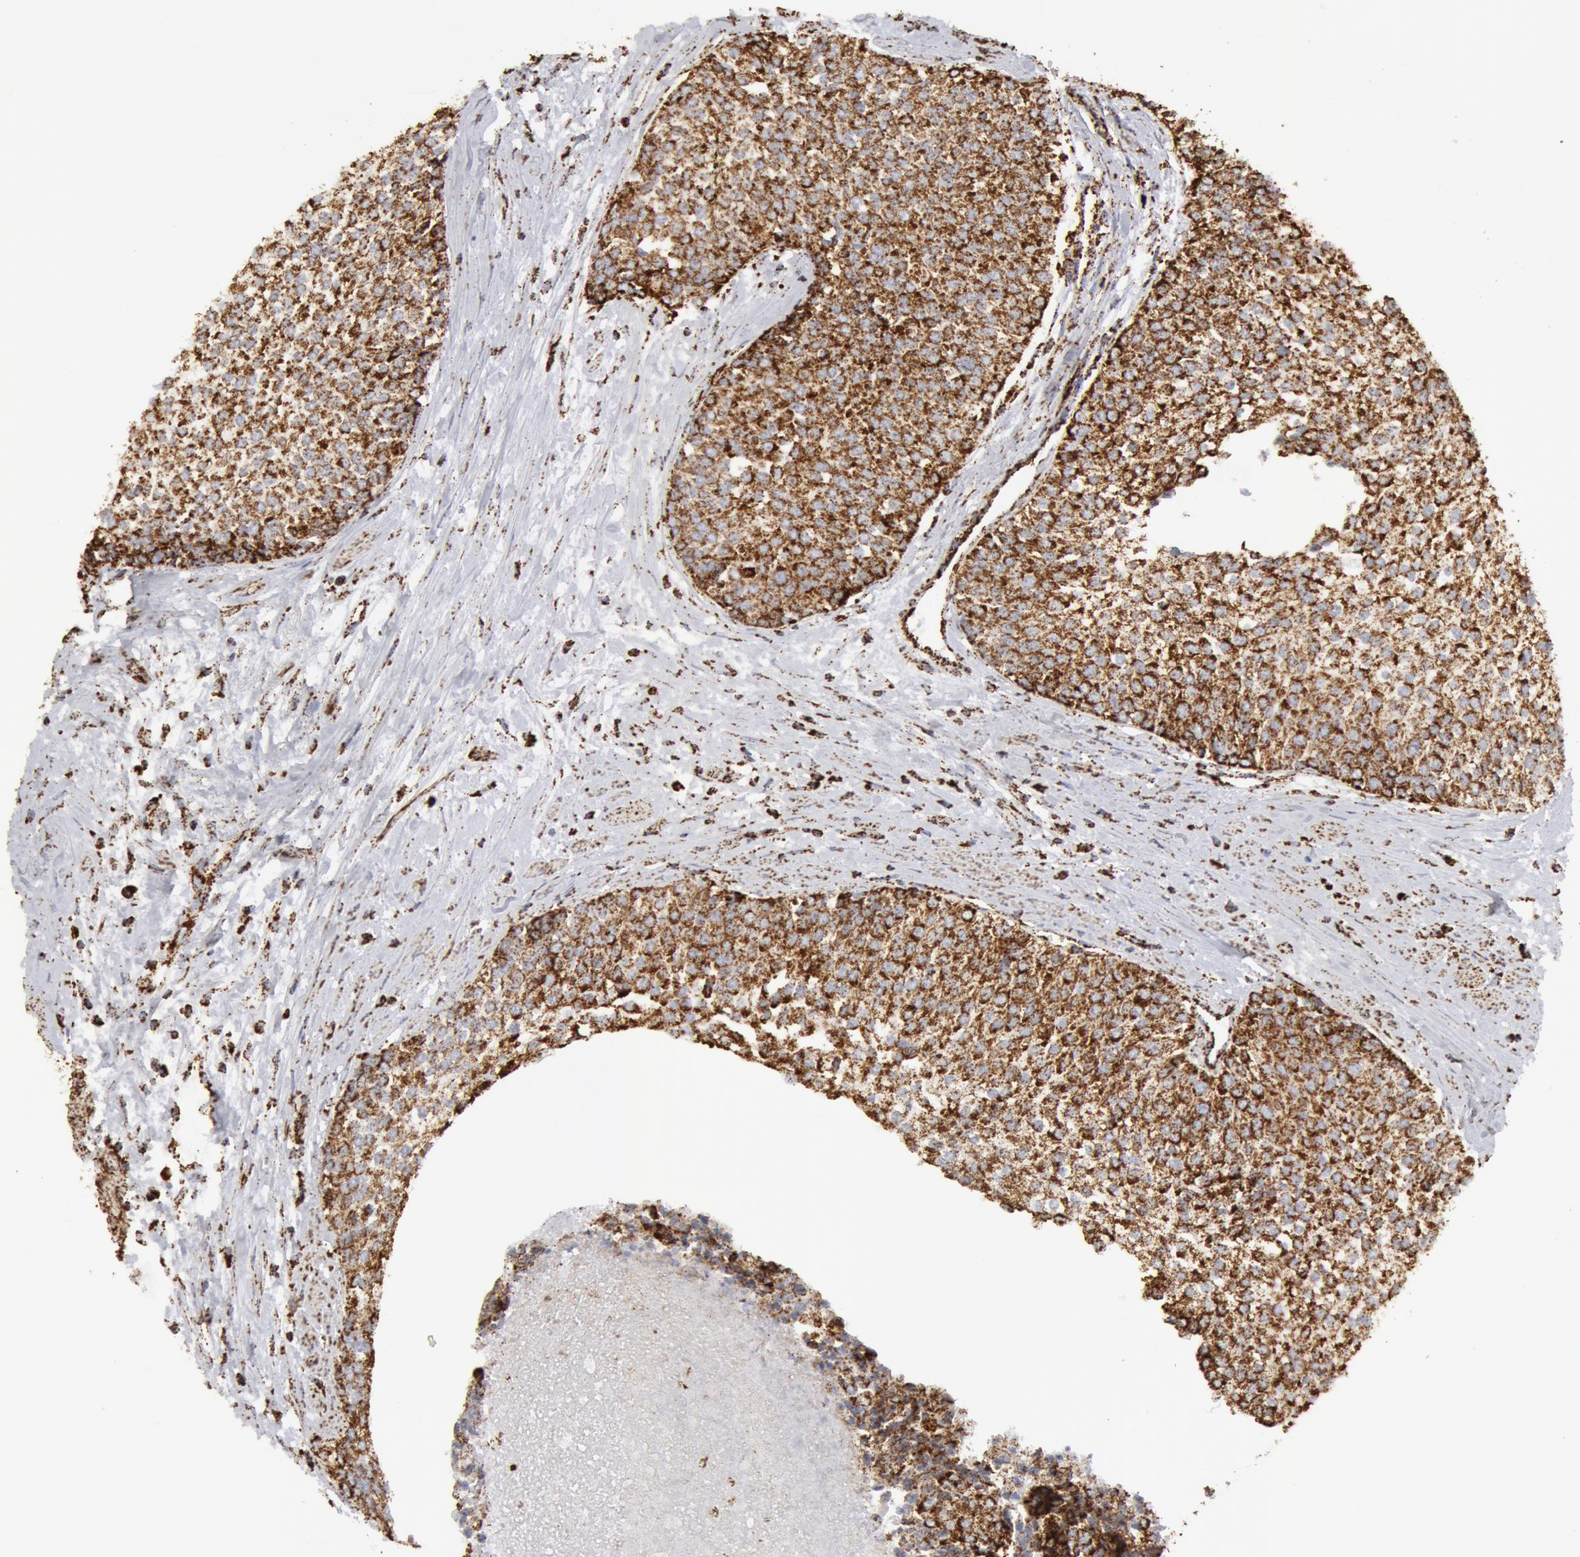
{"staining": {"intensity": "strong", "quantity": ">75%", "location": "cytoplasmic/membranous"}, "tissue": "urothelial cancer", "cell_type": "Tumor cells", "image_type": "cancer", "snomed": [{"axis": "morphology", "description": "Urothelial carcinoma, Low grade"}, {"axis": "topography", "description": "Urinary bladder"}], "caption": "Immunohistochemical staining of human low-grade urothelial carcinoma exhibits high levels of strong cytoplasmic/membranous protein staining in approximately >75% of tumor cells.", "gene": "ATP5F1B", "patient": {"sex": "female", "age": 73}}